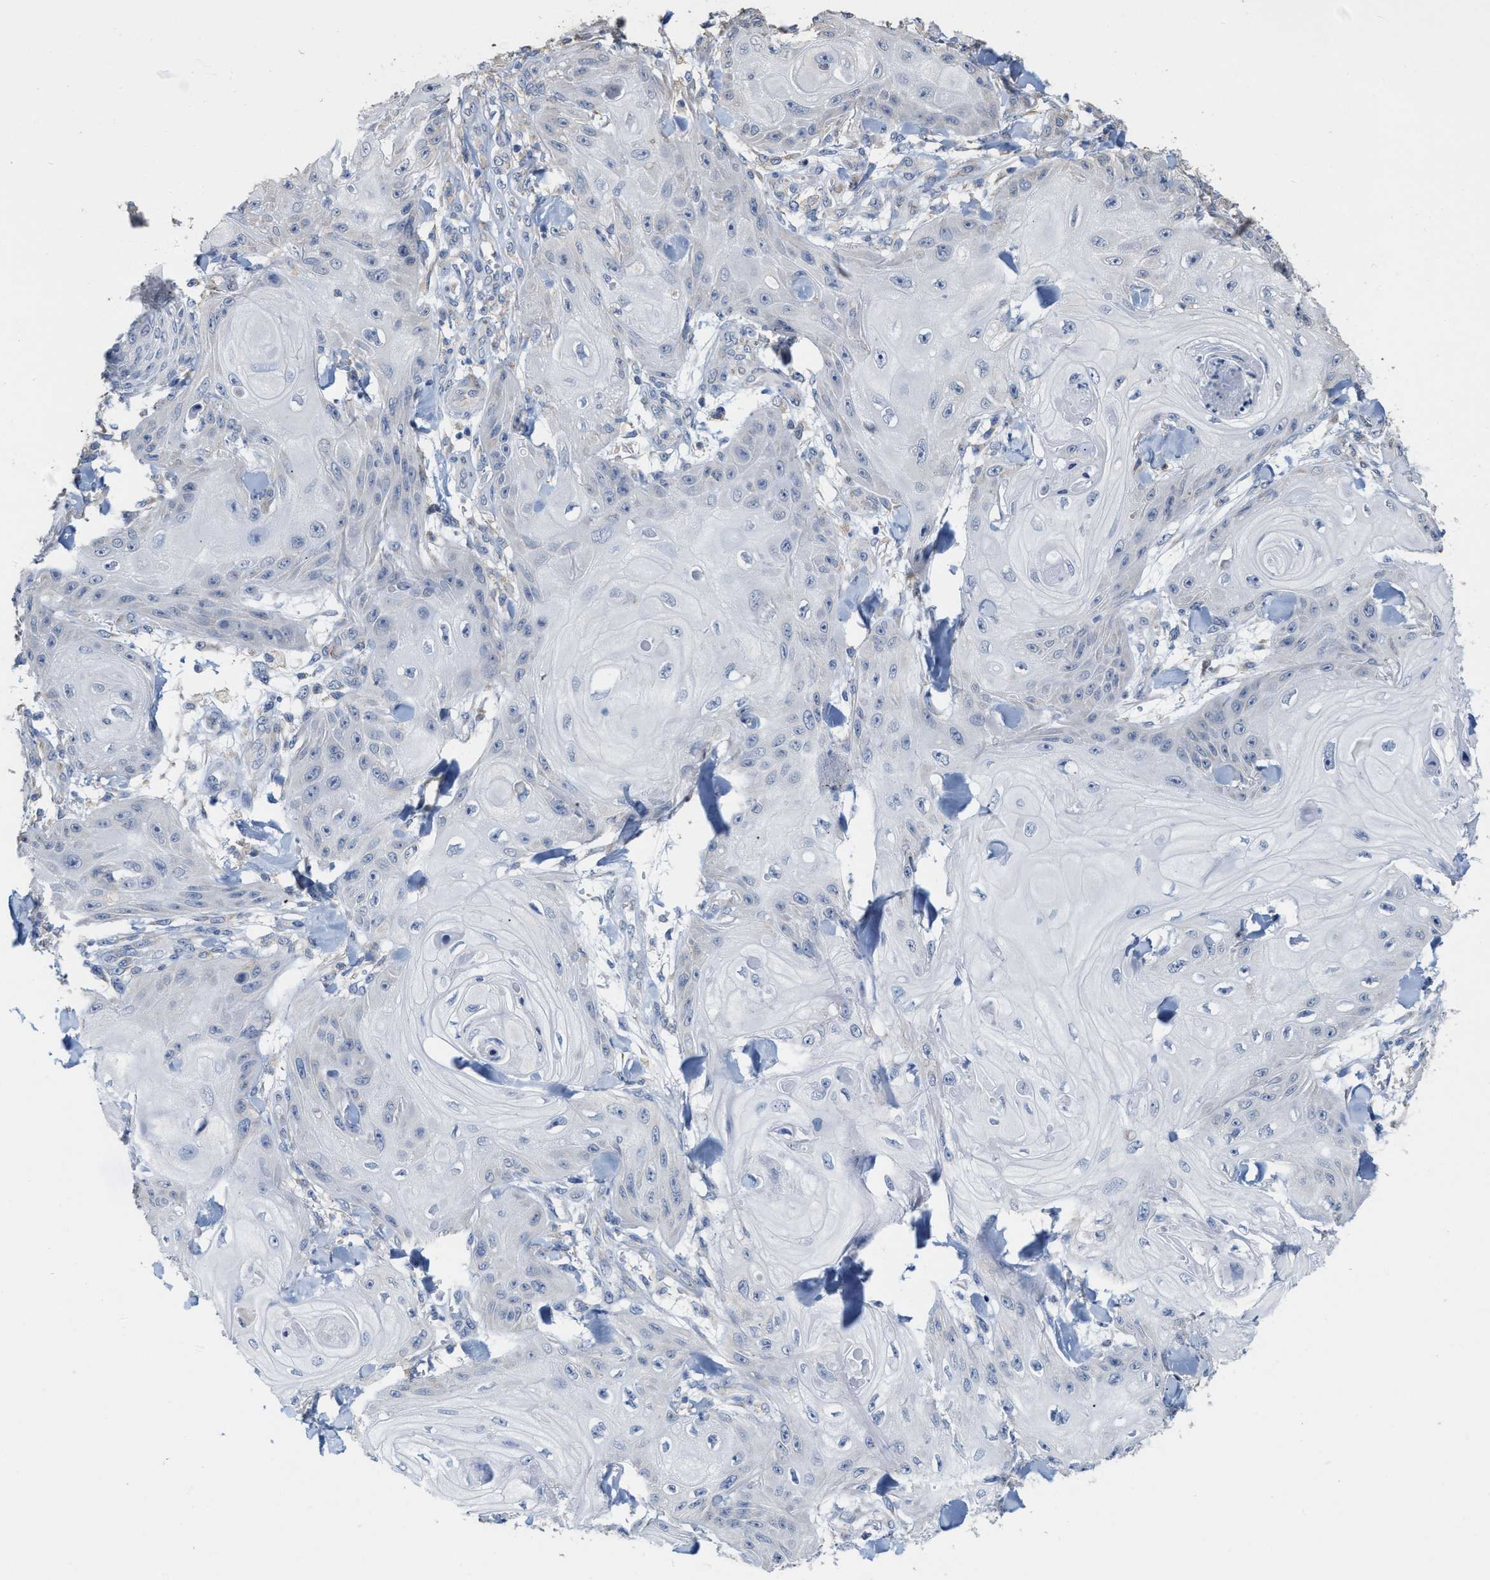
{"staining": {"intensity": "negative", "quantity": "none", "location": "none"}, "tissue": "skin cancer", "cell_type": "Tumor cells", "image_type": "cancer", "snomed": [{"axis": "morphology", "description": "Squamous cell carcinoma, NOS"}, {"axis": "topography", "description": "Skin"}], "caption": "Immunohistochemistry histopathology image of neoplastic tissue: human skin squamous cell carcinoma stained with DAB demonstrates no significant protein staining in tumor cells. (IHC, brightfield microscopy, high magnification).", "gene": "RYR2", "patient": {"sex": "male", "age": 74}}